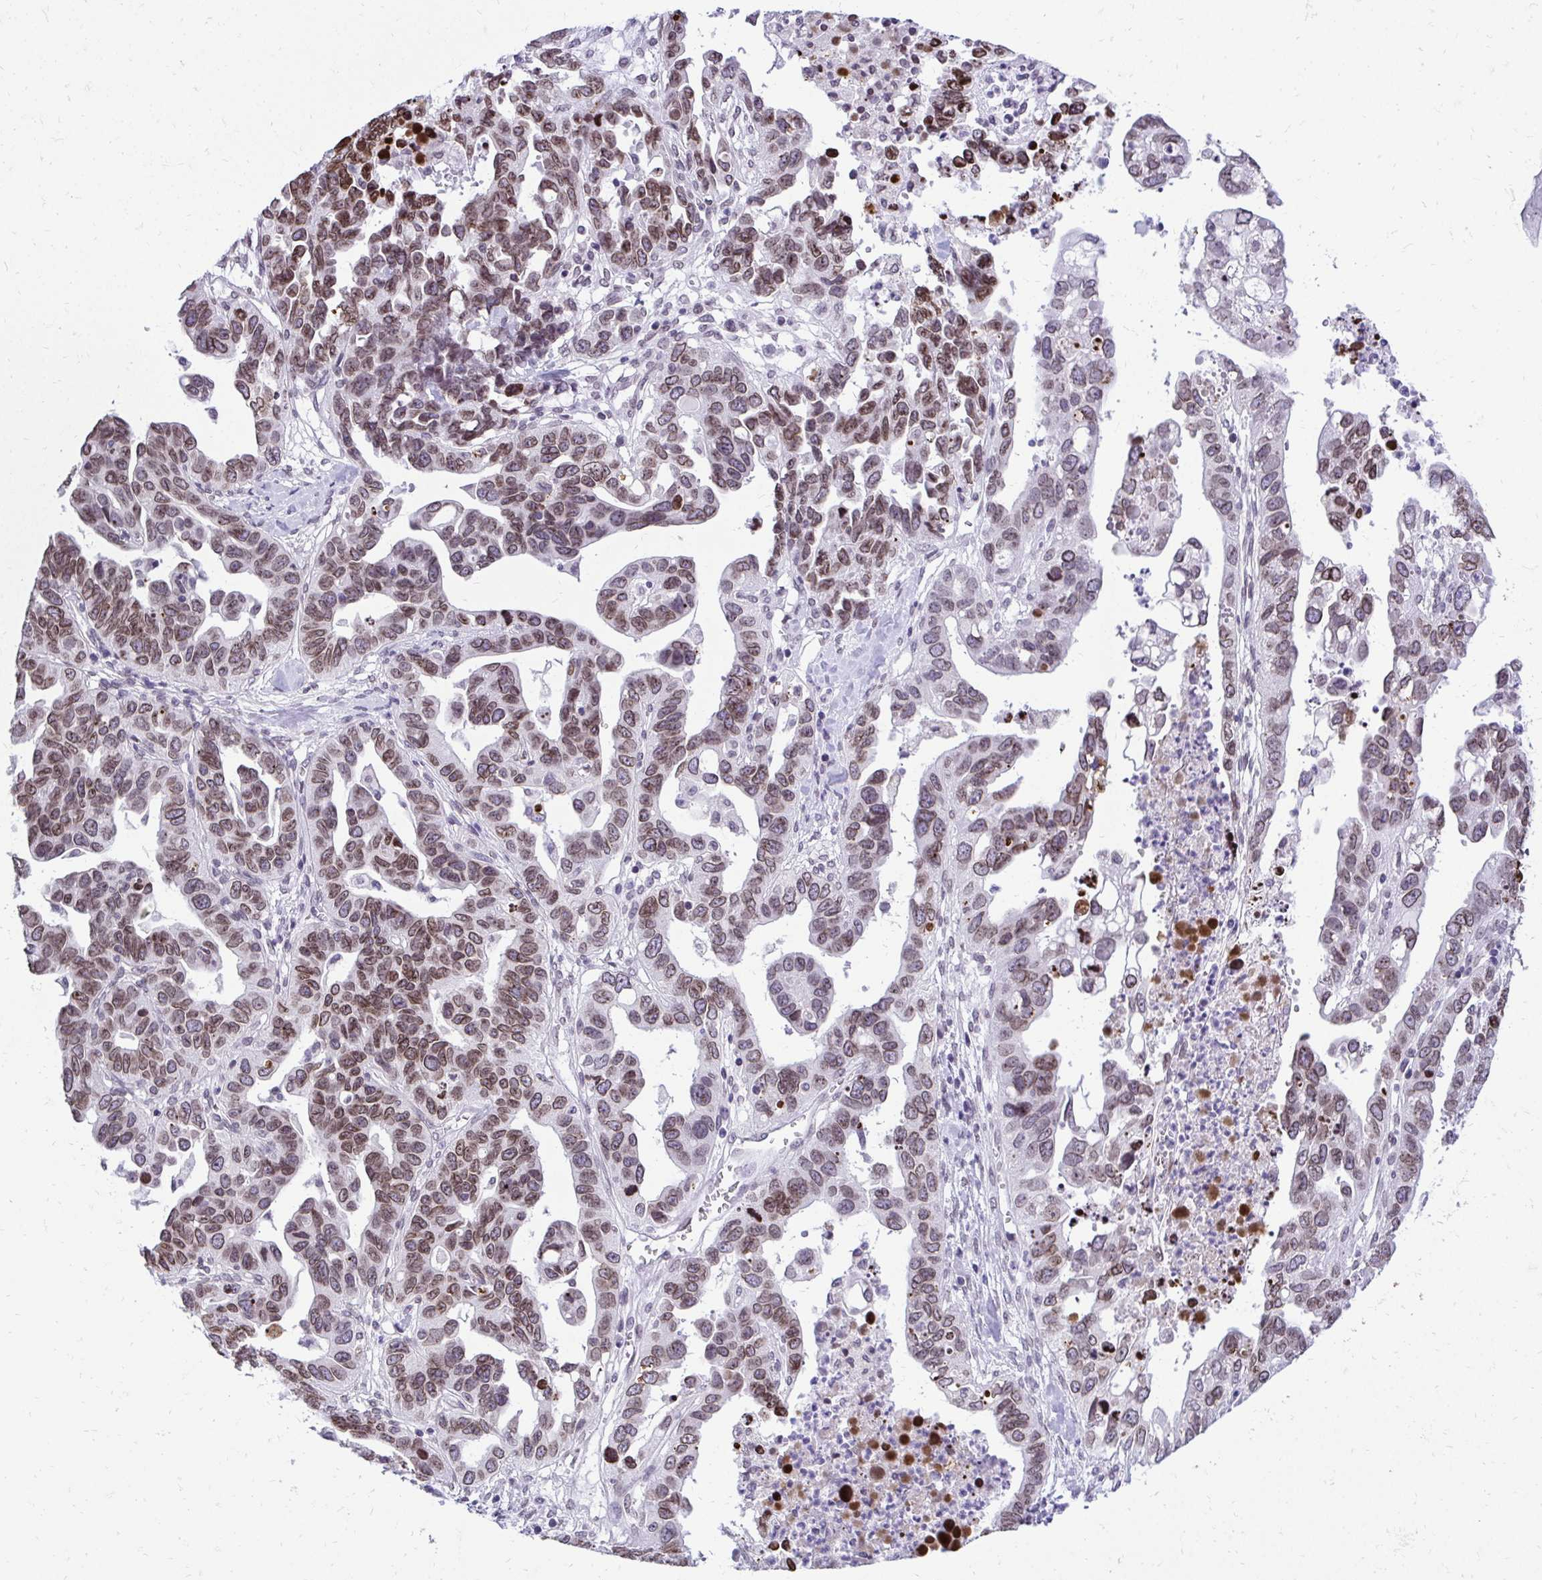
{"staining": {"intensity": "moderate", "quantity": ">75%", "location": "cytoplasmic/membranous,nuclear"}, "tissue": "ovarian cancer", "cell_type": "Tumor cells", "image_type": "cancer", "snomed": [{"axis": "morphology", "description": "Cystadenocarcinoma, serous, NOS"}, {"axis": "topography", "description": "Ovary"}], "caption": "Protein expression analysis of ovarian cancer exhibits moderate cytoplasmic/membranous and nuclear staining in approximately >75% of tumor cells.", "gene": "BANF1", "patient": {"sex": "female", "age": 69}}